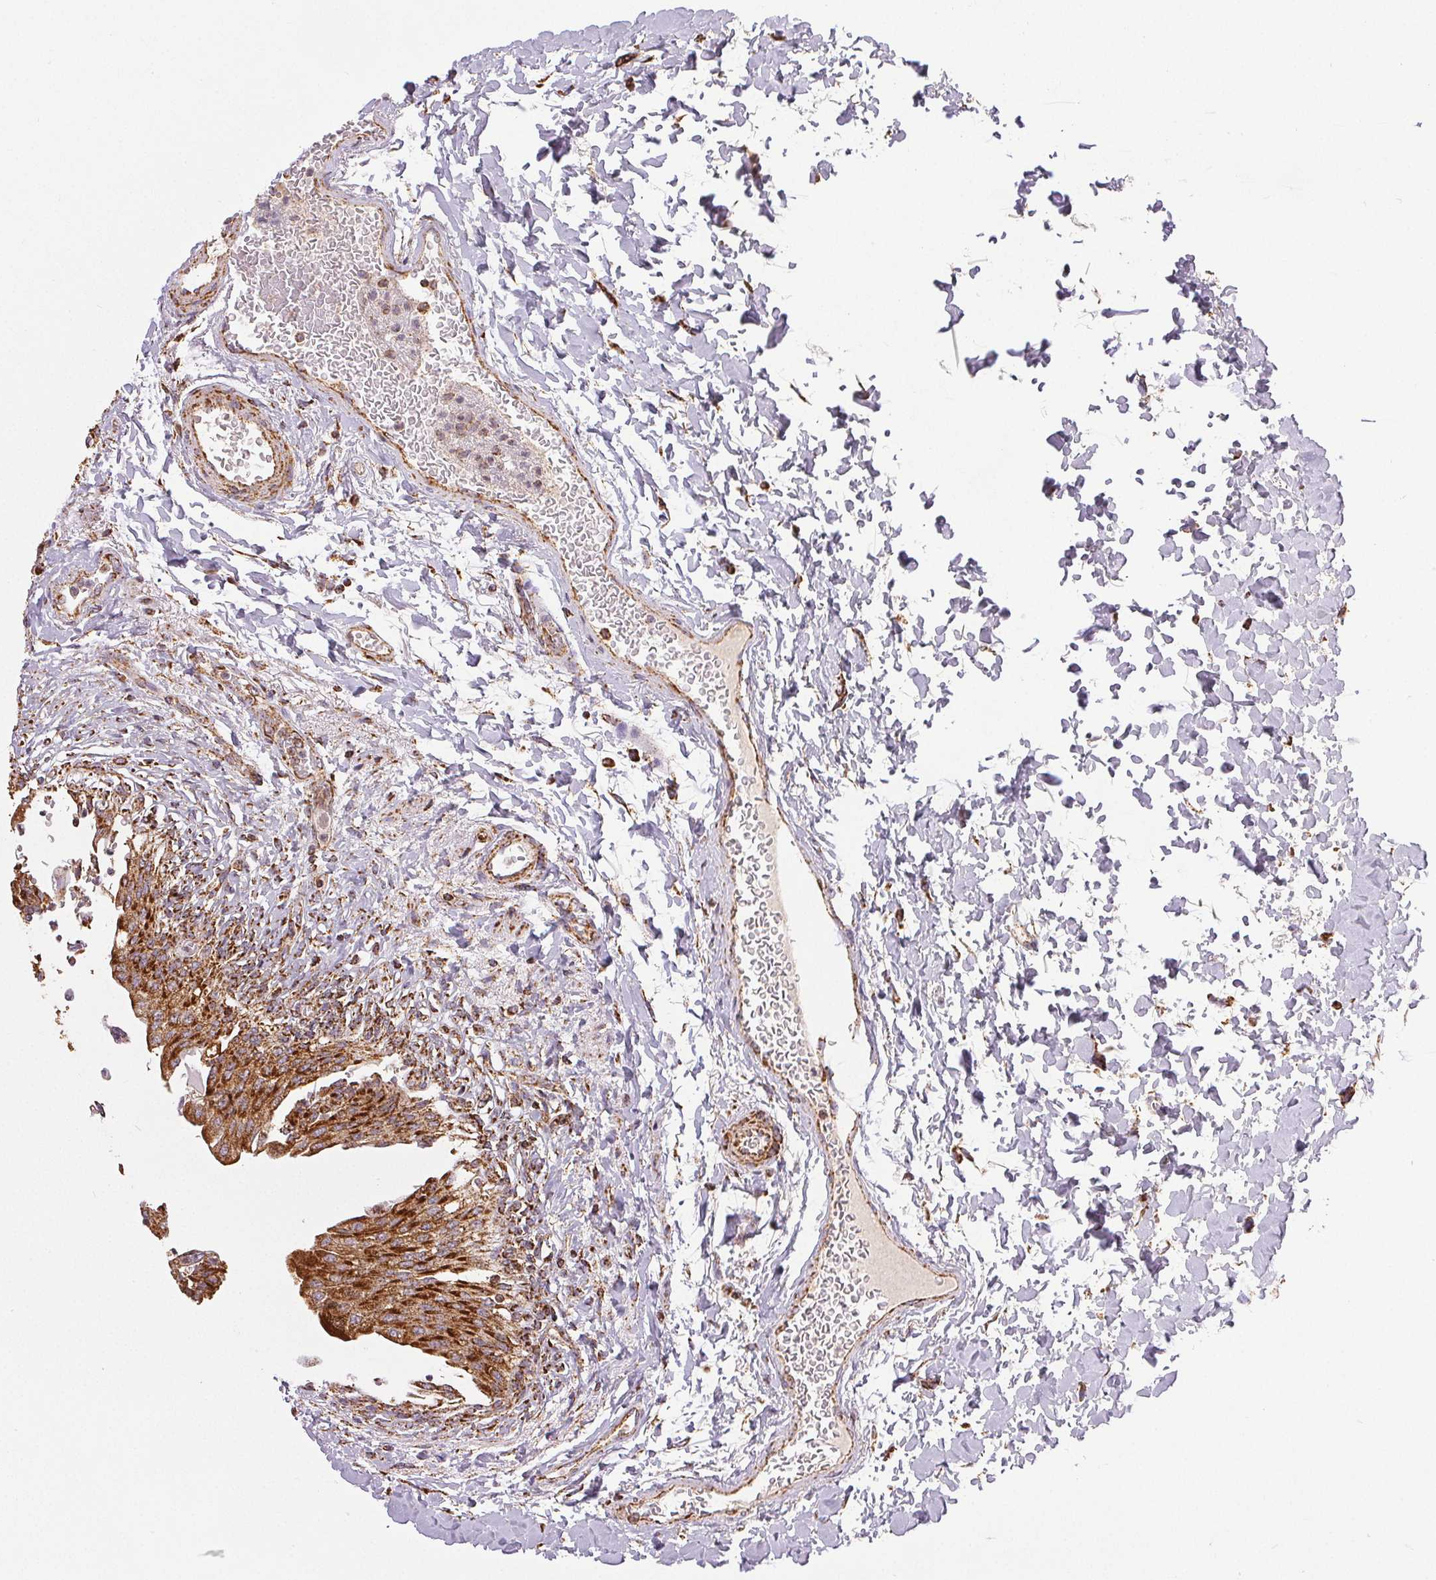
{"staining": {"intensity": "strong", "quantity": ">75%", "location": "cytoplasmic/membranous"}, "tissue": "urinary bladder", "cell_type": "Urothelial cells", "image_type": "normal", "snomed": [{"axis": "morphology", "description": "Normal tissue, NOS"}, {"axis": "topography", "description": "Urinary bladder"}, {"axis": "topography", "description": "Peripheral nerve tissue"}], "caption": "Brown immunohistochemical staining in unremarkable human urinary bladder shows strong cytoplasmic/membranous staining in approximately >75% of urothelial cells.", "gene": "SDHB", "patient": {"sex": "female", "age": 60}}